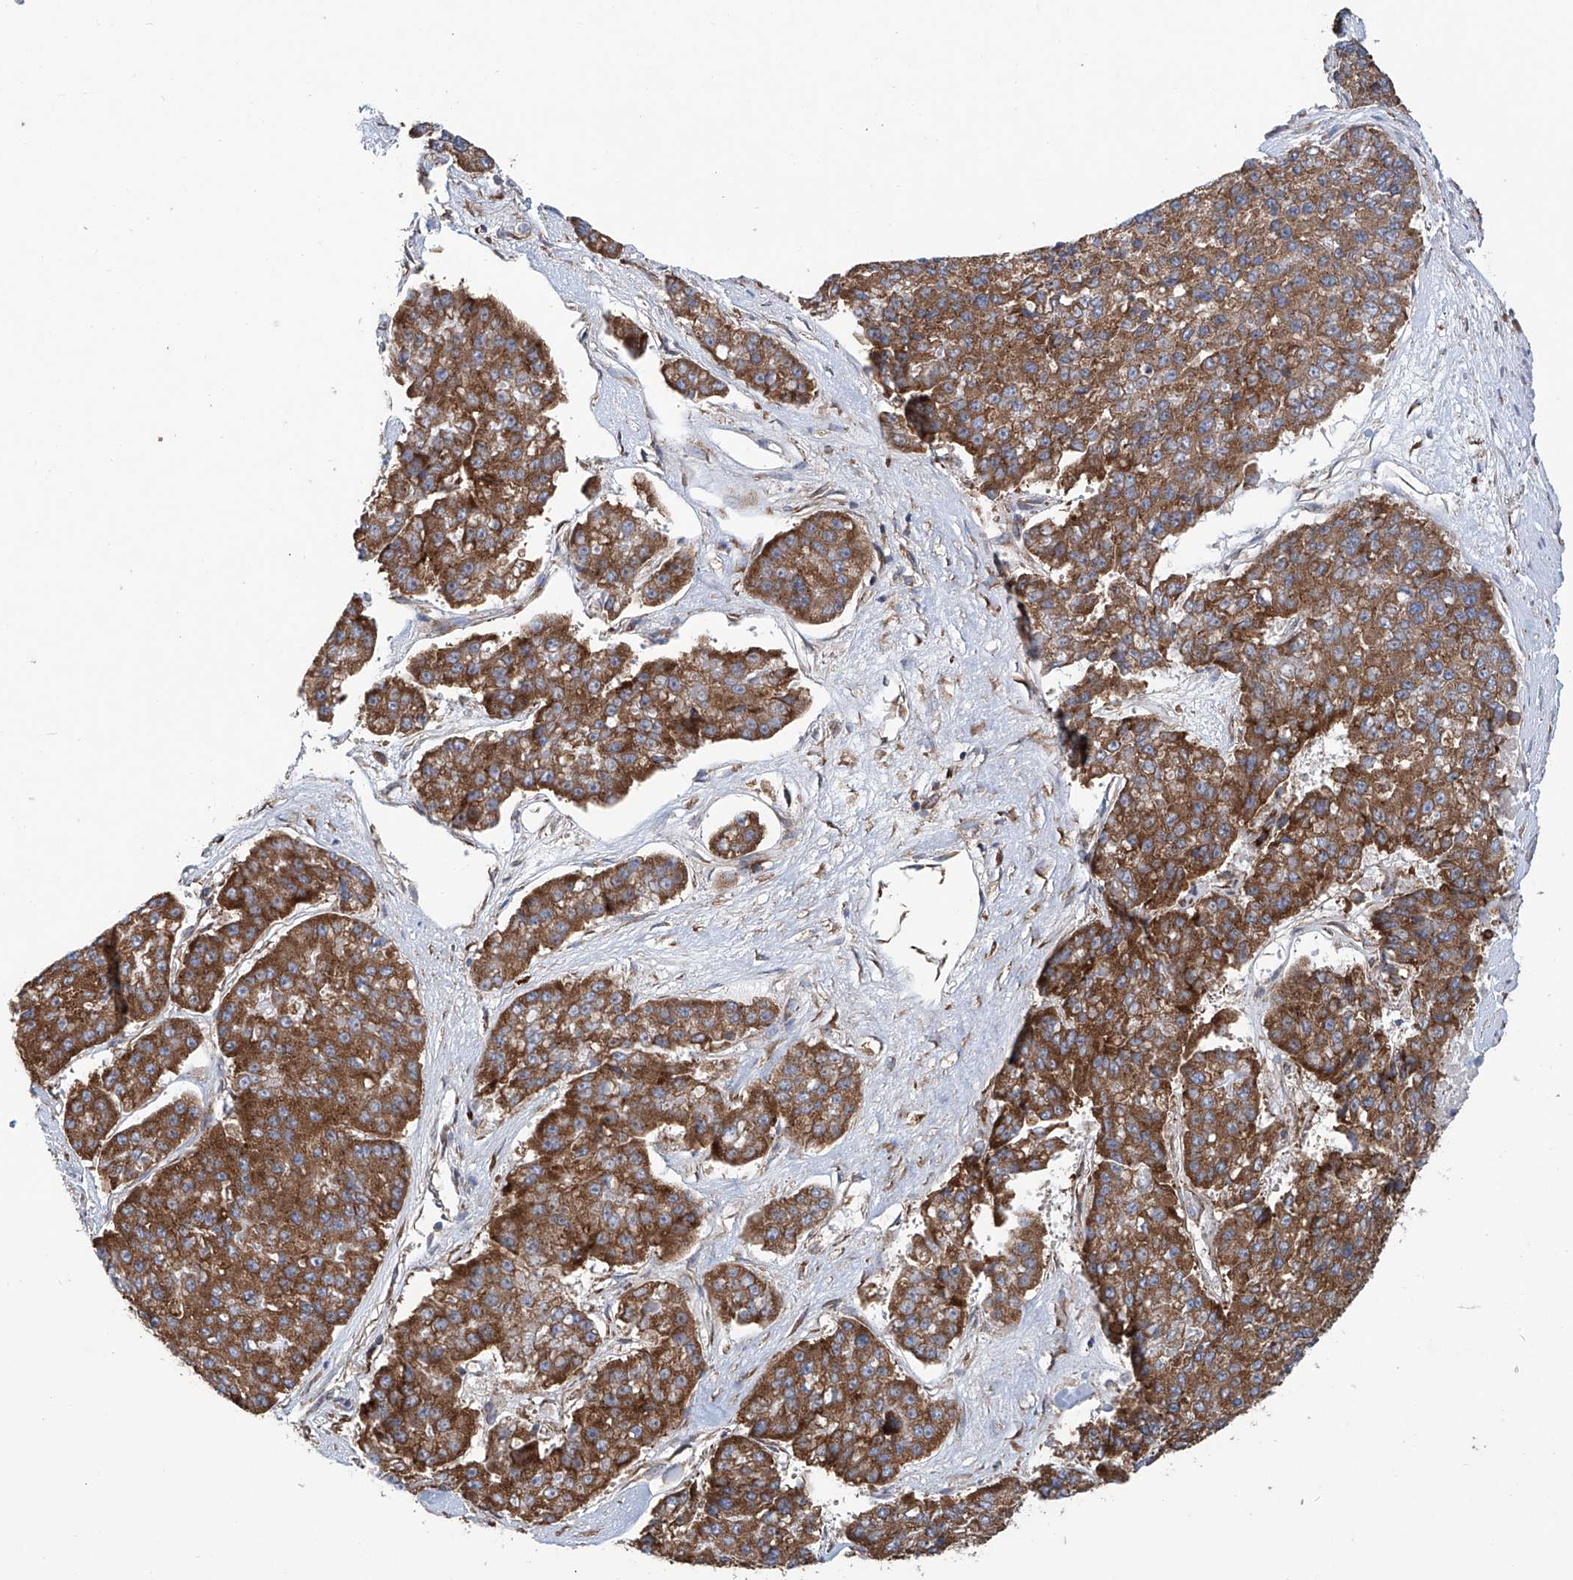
{"staining": {"intensity": "strong", "quantity": ">75%", "location": "cytoplasmic/membranous"}, "tissue": "pancreatic cancer", "cell_type": "Tumor cells", "image_type": "cancer", "snomed": [{"axis": "morphology", "description": "Adenocarcinoma, NOS"}, {"axis": "topography", "description": "Pancreas"}], "caption": "Adenocarcinoma (pancreatic) was stained to show a protein in brown. There is high levels of strong cytoplasmic/membranous staining in about >75% of tumor cells. (DAB (3,3'-diaminobenzidine) = brown stain, brightfield microscopy at high magnification).", "gene": "SENP2", "patient": {"sex": "male", "age": 50}}